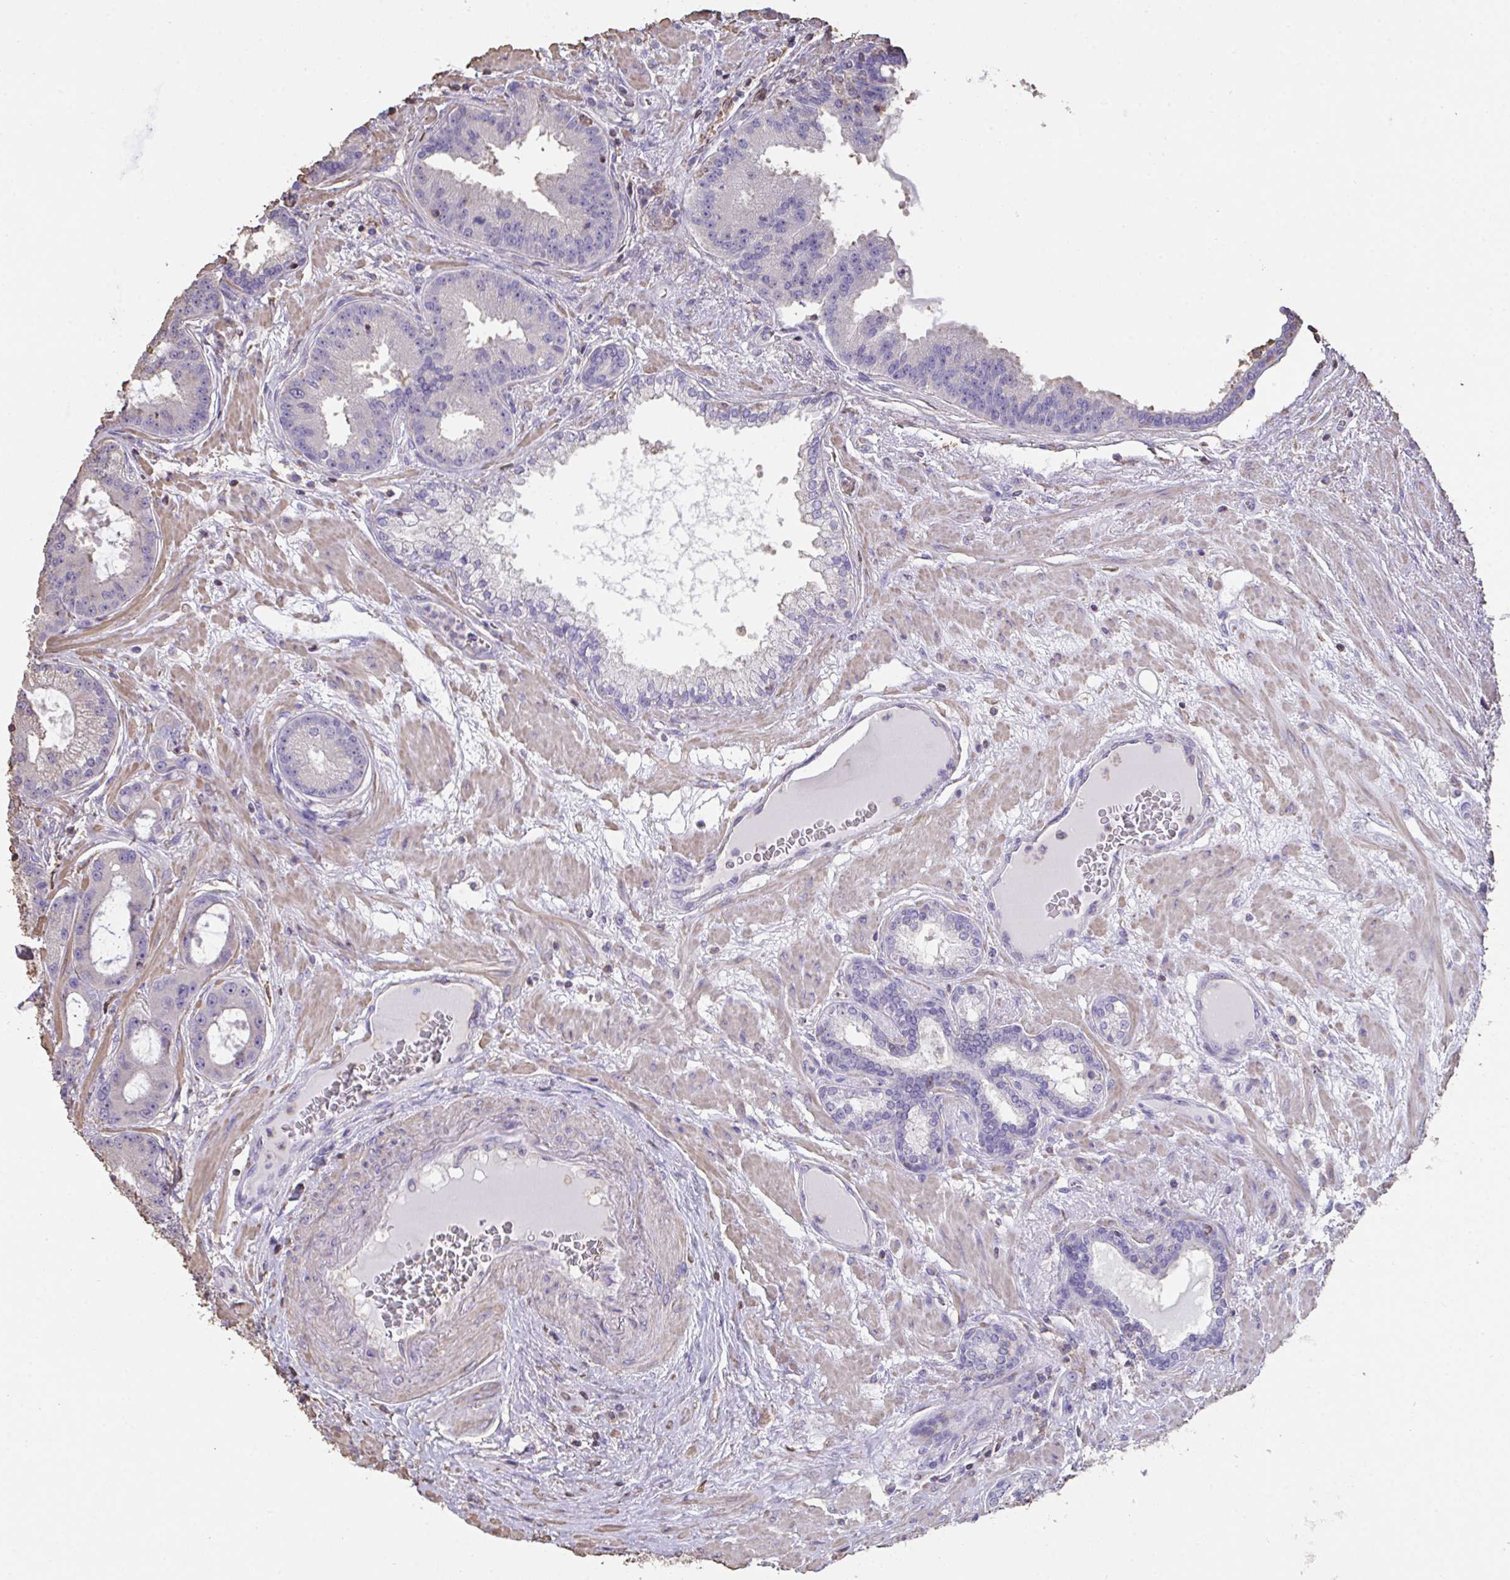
{"staining": {"intensity": "negative", "quantity": "none", "location": "none"}, "tissue": "prostate cancer", "cell_type": "Tumor cells", "image_type": "cancer", "snomed": [{"axis": "morphology", "description": "Adenocarcinoma, High grade"}, {"axis": "topography", "description": "Prostate"}], "caption": "Immunohistochemical staining of prostate adenocarcinoma (high-grade) demonstrates no significant staining in tumor cells.", "gene": "IL23R", "patient": {"sex": "male", "age": 65}}